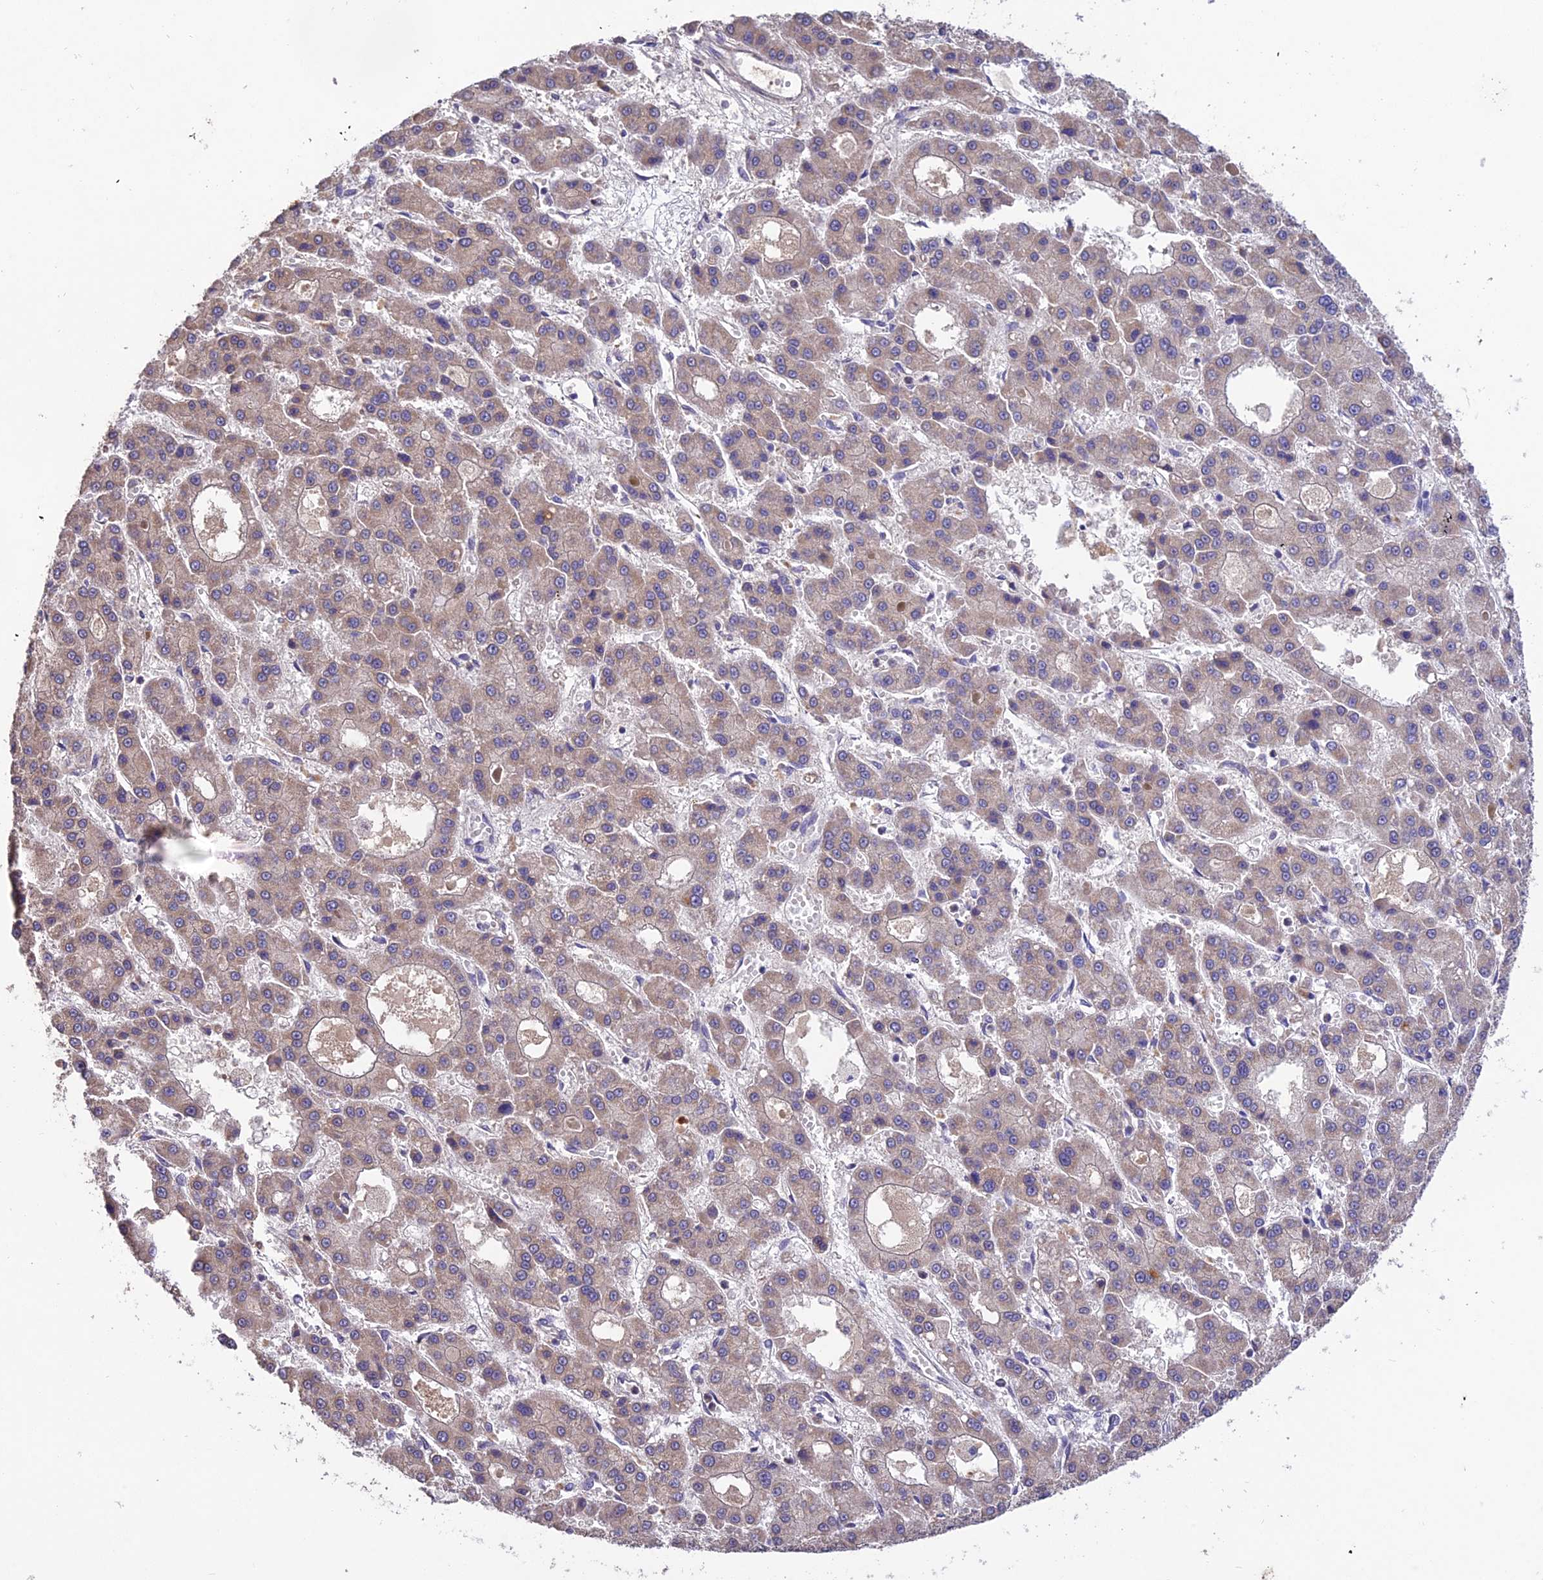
{"staining": {"intensity": "moderate", "quantity": ">75%", "location": "cytoplasmic/membranous"}, "tissue": "liver cancer", "cell_type": "Tumor cells", "image_type": "cancer", "snomed": [{"axis": "morphology", "description": "Carcinoma, Hepatocellular, NOS"}, {"axis": "topography", "description": "Liver"}], "caption": "Immunohistochemical staining of liver cancer shows medium levels of moderate cytoplasmic/membranous protein expression in approximately >75% of tumor cells.", "gene": "PGK1", "patient": {"sex": "male", "age": 70}}